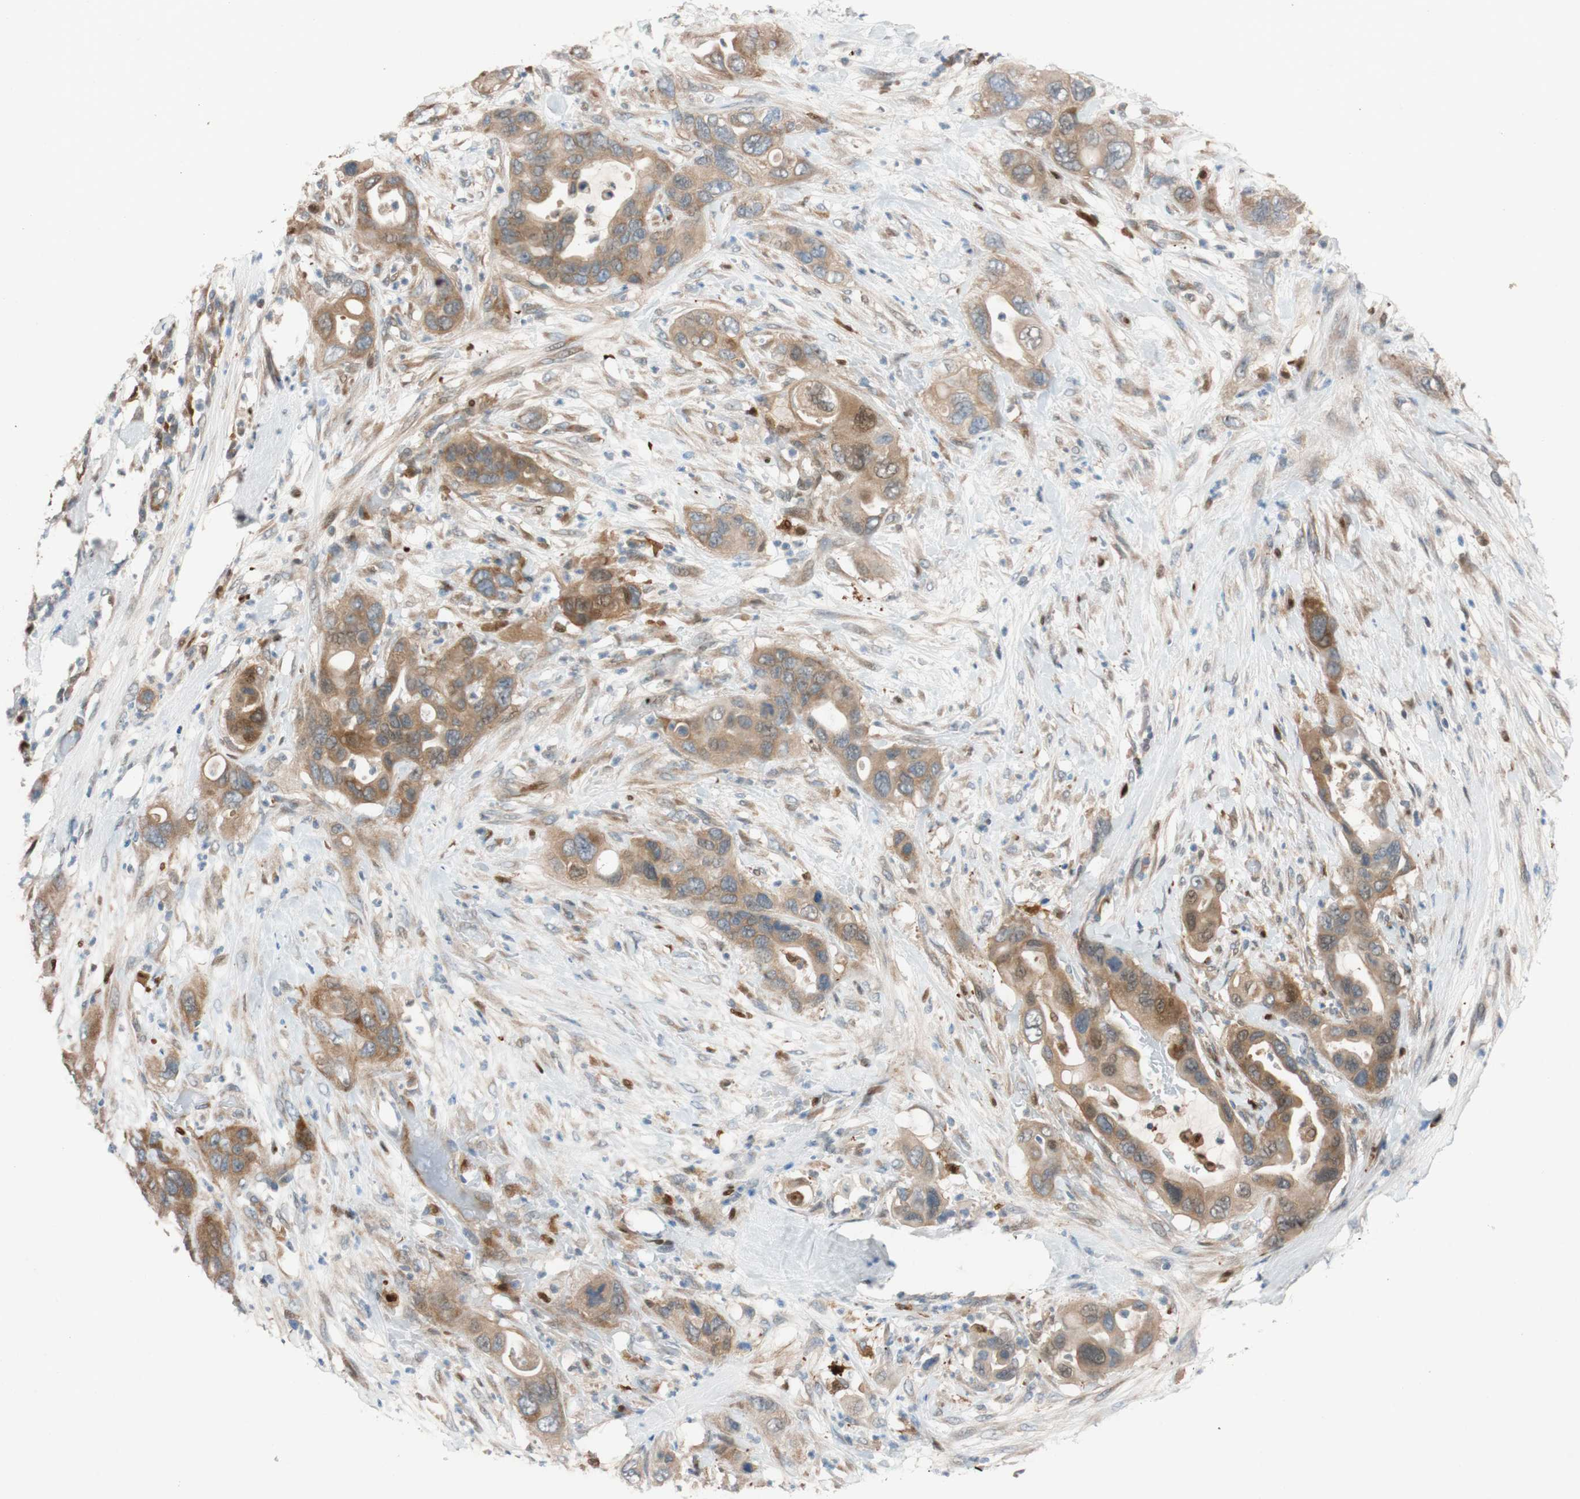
{"staining": {"intensity": "moderate", "quantity": ">75%", "location": "cytoplasmic/membranous"}, "tissue": "pancreatic cancer", "cell_type": "Tumor cells", "image_type": "cancer", "snomed": [{"axis": "morphology", "description": "Adenocarcinoma, NOS"}, {"axis": "topography", "description": "Pancreas"}], "caption": "Immunohistochemical staining of pancreatic adenocarcinoma exhibits medium levels of moderate cytoplasmic/membranous protein expression in about >75% of tumor cells. The staining is performed using DAB (3,3'-diaminobenzidine) brown chromogen to label protein expression. The nuclei are counter-stained blue using hematoxylin.", "gene": "FAAH", "patient": {"sex": "female", "age": 71}}